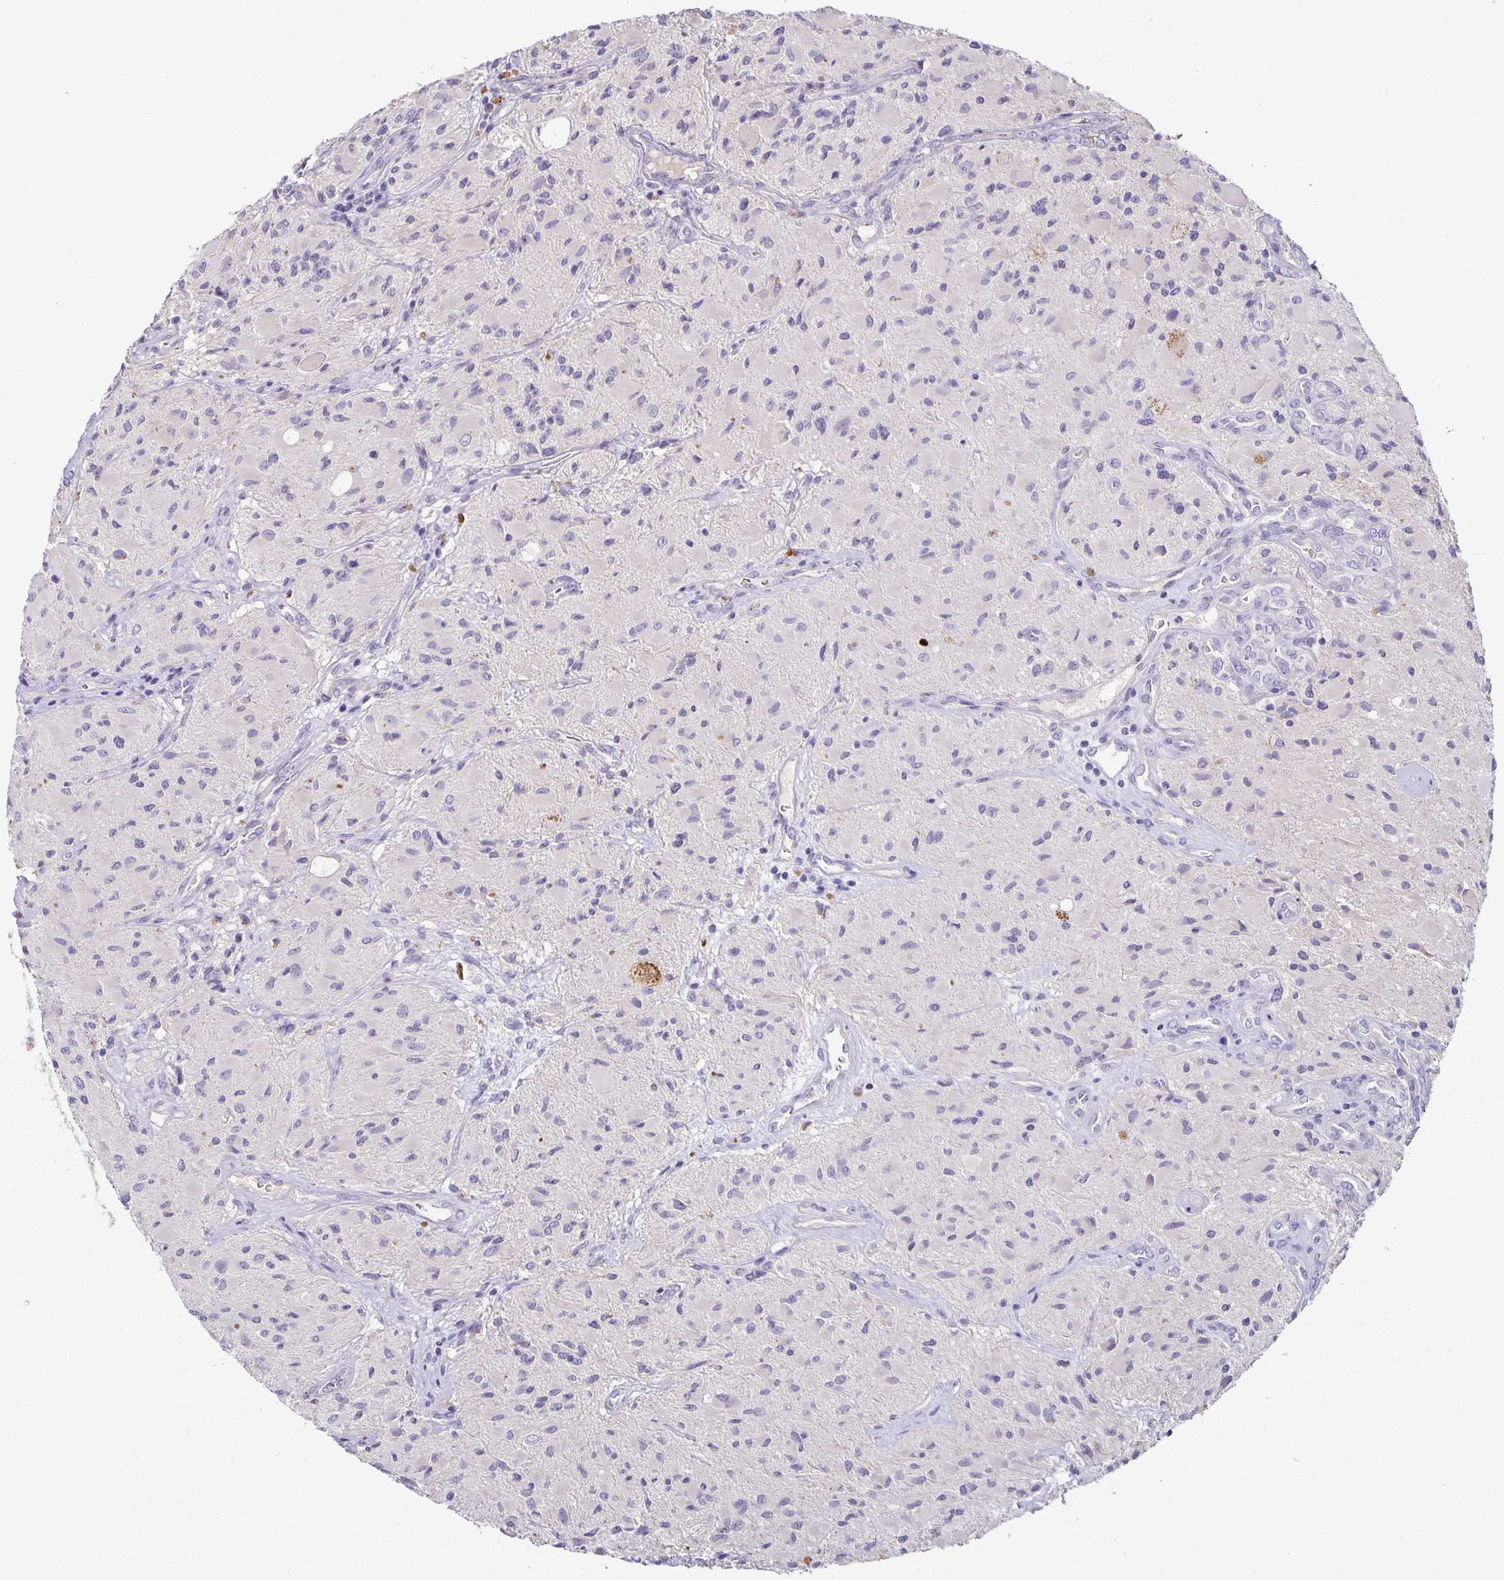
{"staining": {"intensity": "negative", "quantity": "none", "location": "none"}, "tissue": "glioma", "cell_type": "Tumor cells", "image_type": "cancer", "snomed": [{"axis": "morphology", "description": "Glioma, malignant, High grade"}, {"axis": "topography", "description": "Brain"}], "caption": "An immunohistochemistry (IHC) image of malignant glioma (high-grade) is shown. There is no staining in tumor cells of malignant glioma (high-grade).", "gene": "CA12", "patient": {"sex": "female", "age": 65}}